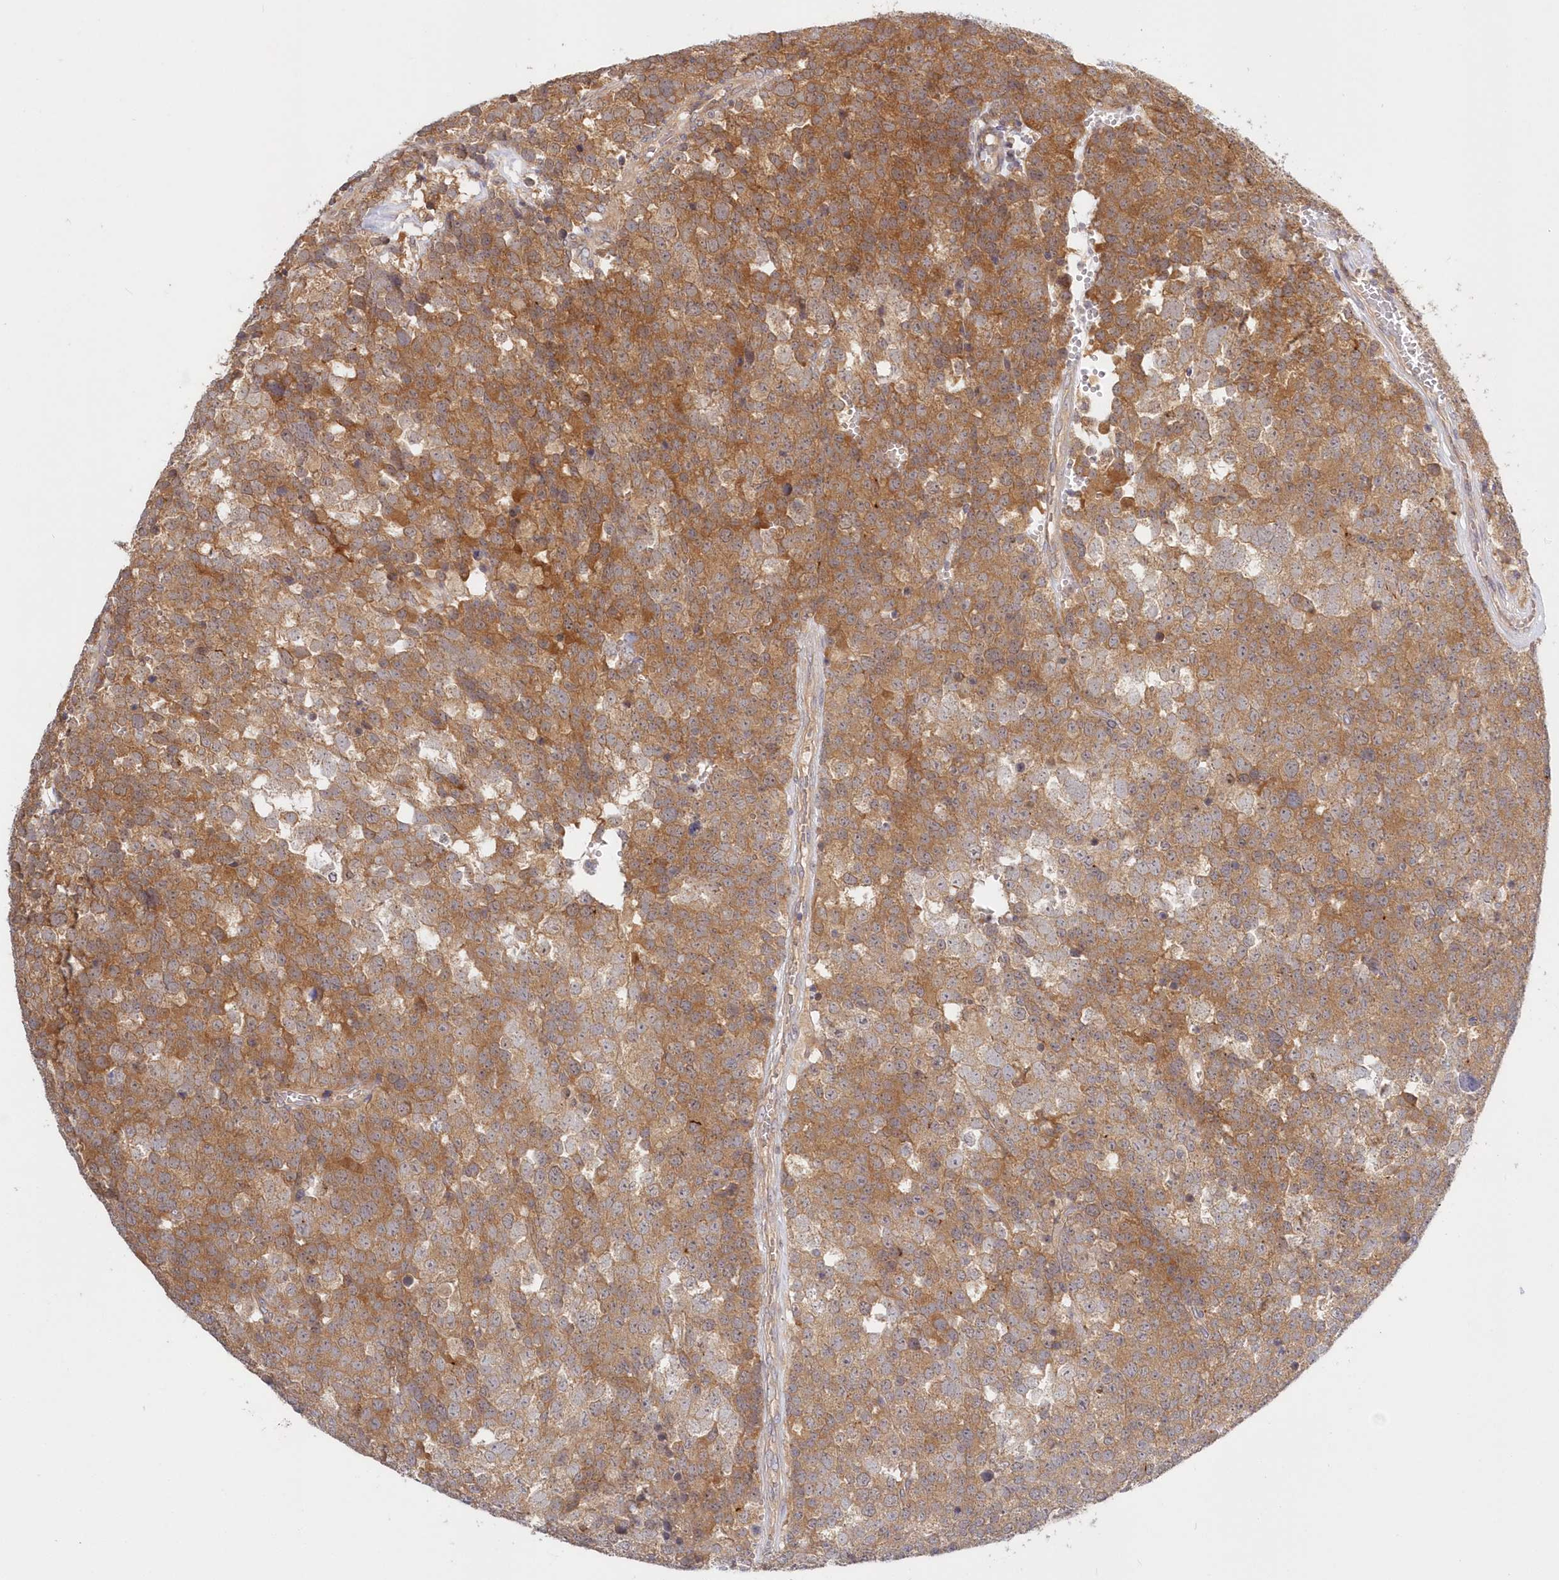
{"staining": {"intensity": "moderate", "quantity": ">75%", "location": "cytoplasmic/membranous"}, "tissue": "testis cancer", "cell_type": "Tumor cells", "image_type": "cancer", "snomed": [{"axis": "morphology", "description": "Seminoma, NOS"}, {"axis": "topography", "description": "Testis"}], "caption": "This histopathology image exhibits testis seminoma stained with immunohistochemistry (IHC) to label a protein in brown. The cytoplasmic/membranous of tumor cells show moderate positivity for the protein. Nuclei are counter-stained blue.", "gene": "KATNA1", "patient": {"sex": "male", "age": 71}}